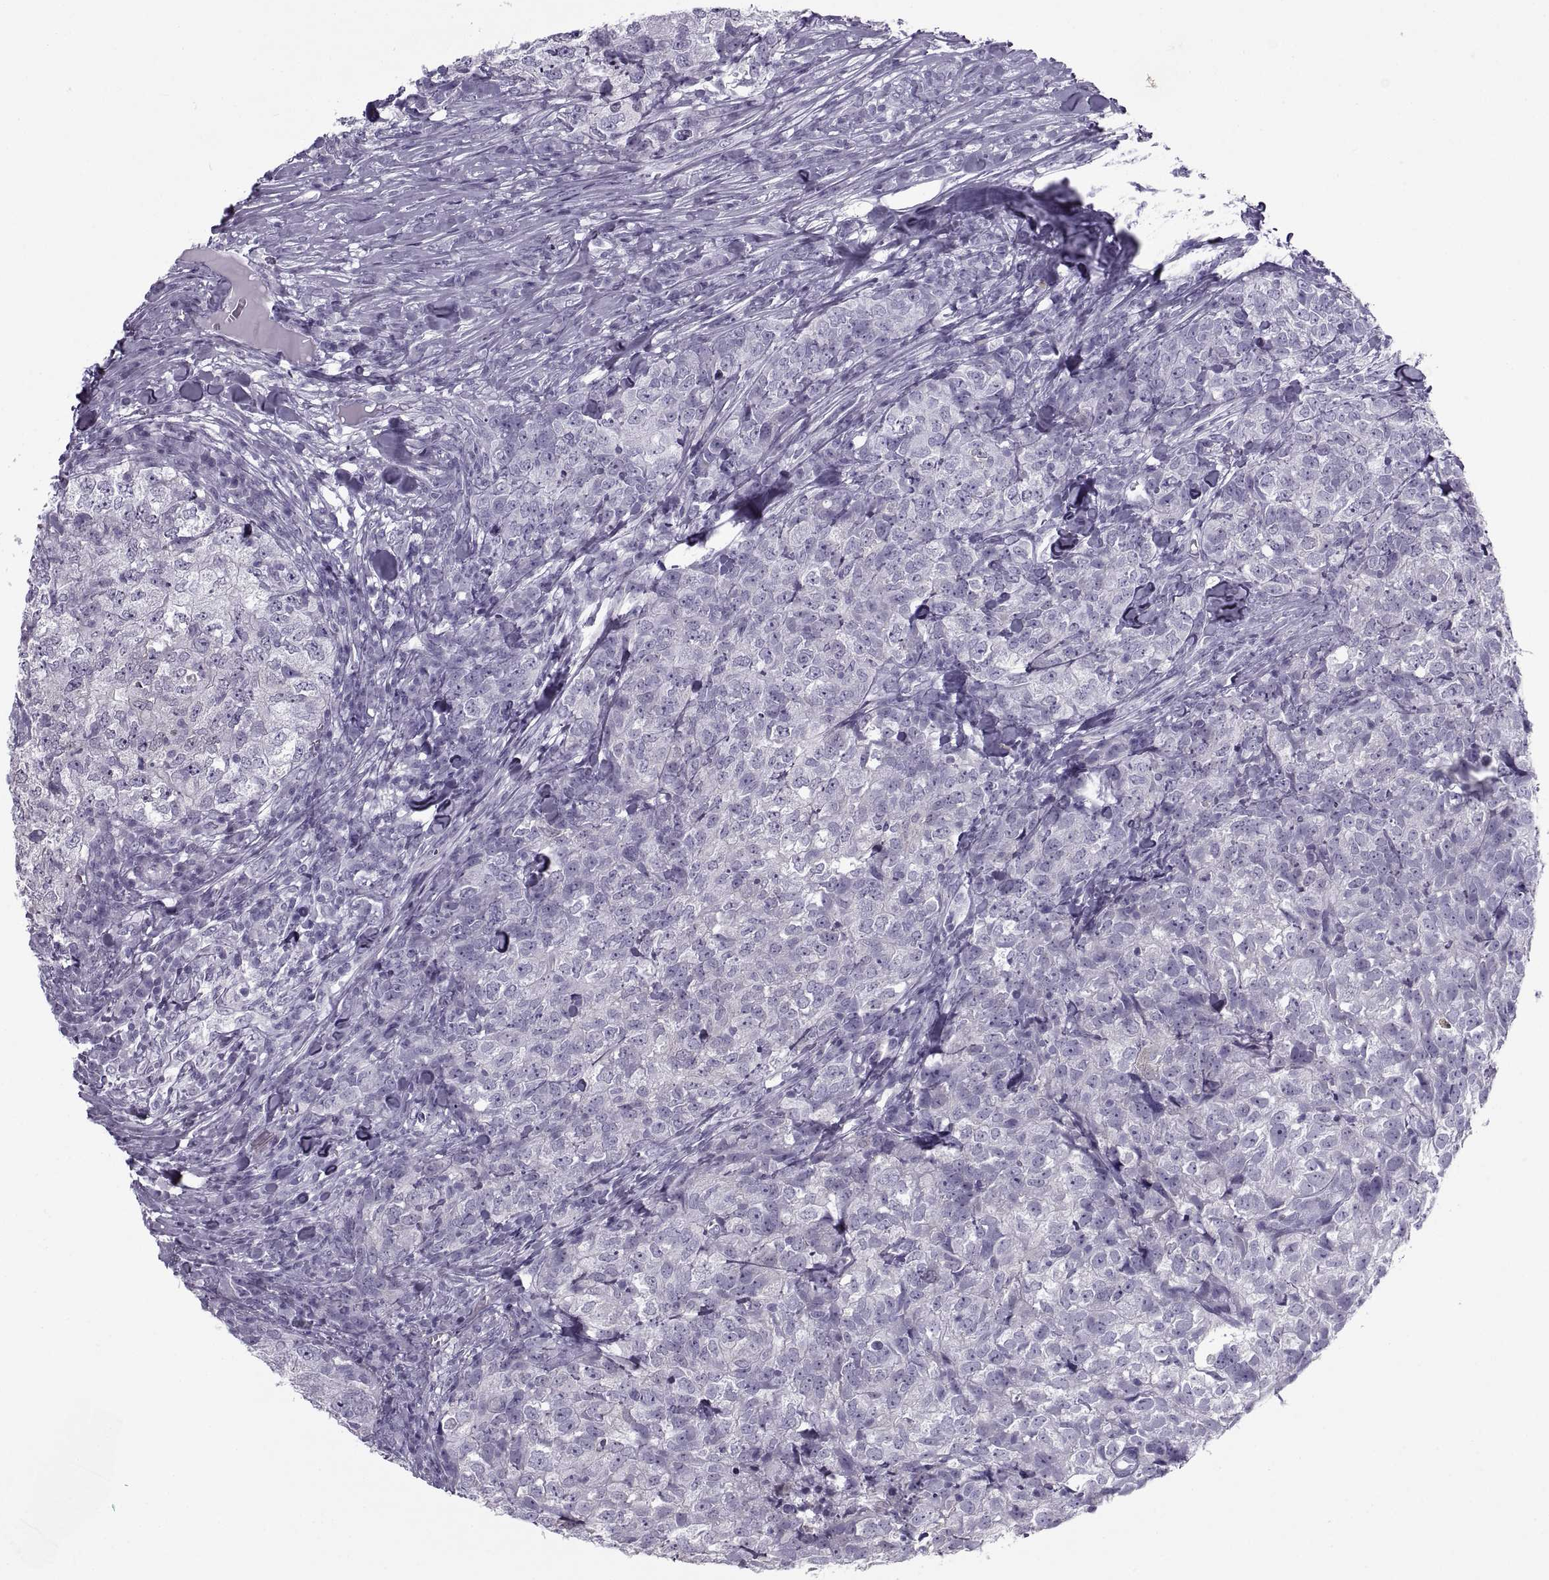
{"staining": {"intensity": "negative", "quantity": "none", "location": "none"}, "tissue": "breast cancer", "cell_type": "Tumor cells", "image_type": "cancer", "snomed": [{"axis": "morphology", "description": "Duct carcinoma"}, {"axis": "topography", "description": "Breast"}], "caption": "Tumor cells show no significant protein positivity in breast invasive ductal carcinoma.", "gene": "RLBP1", "patient": {"sex": "female", "age": 30}}